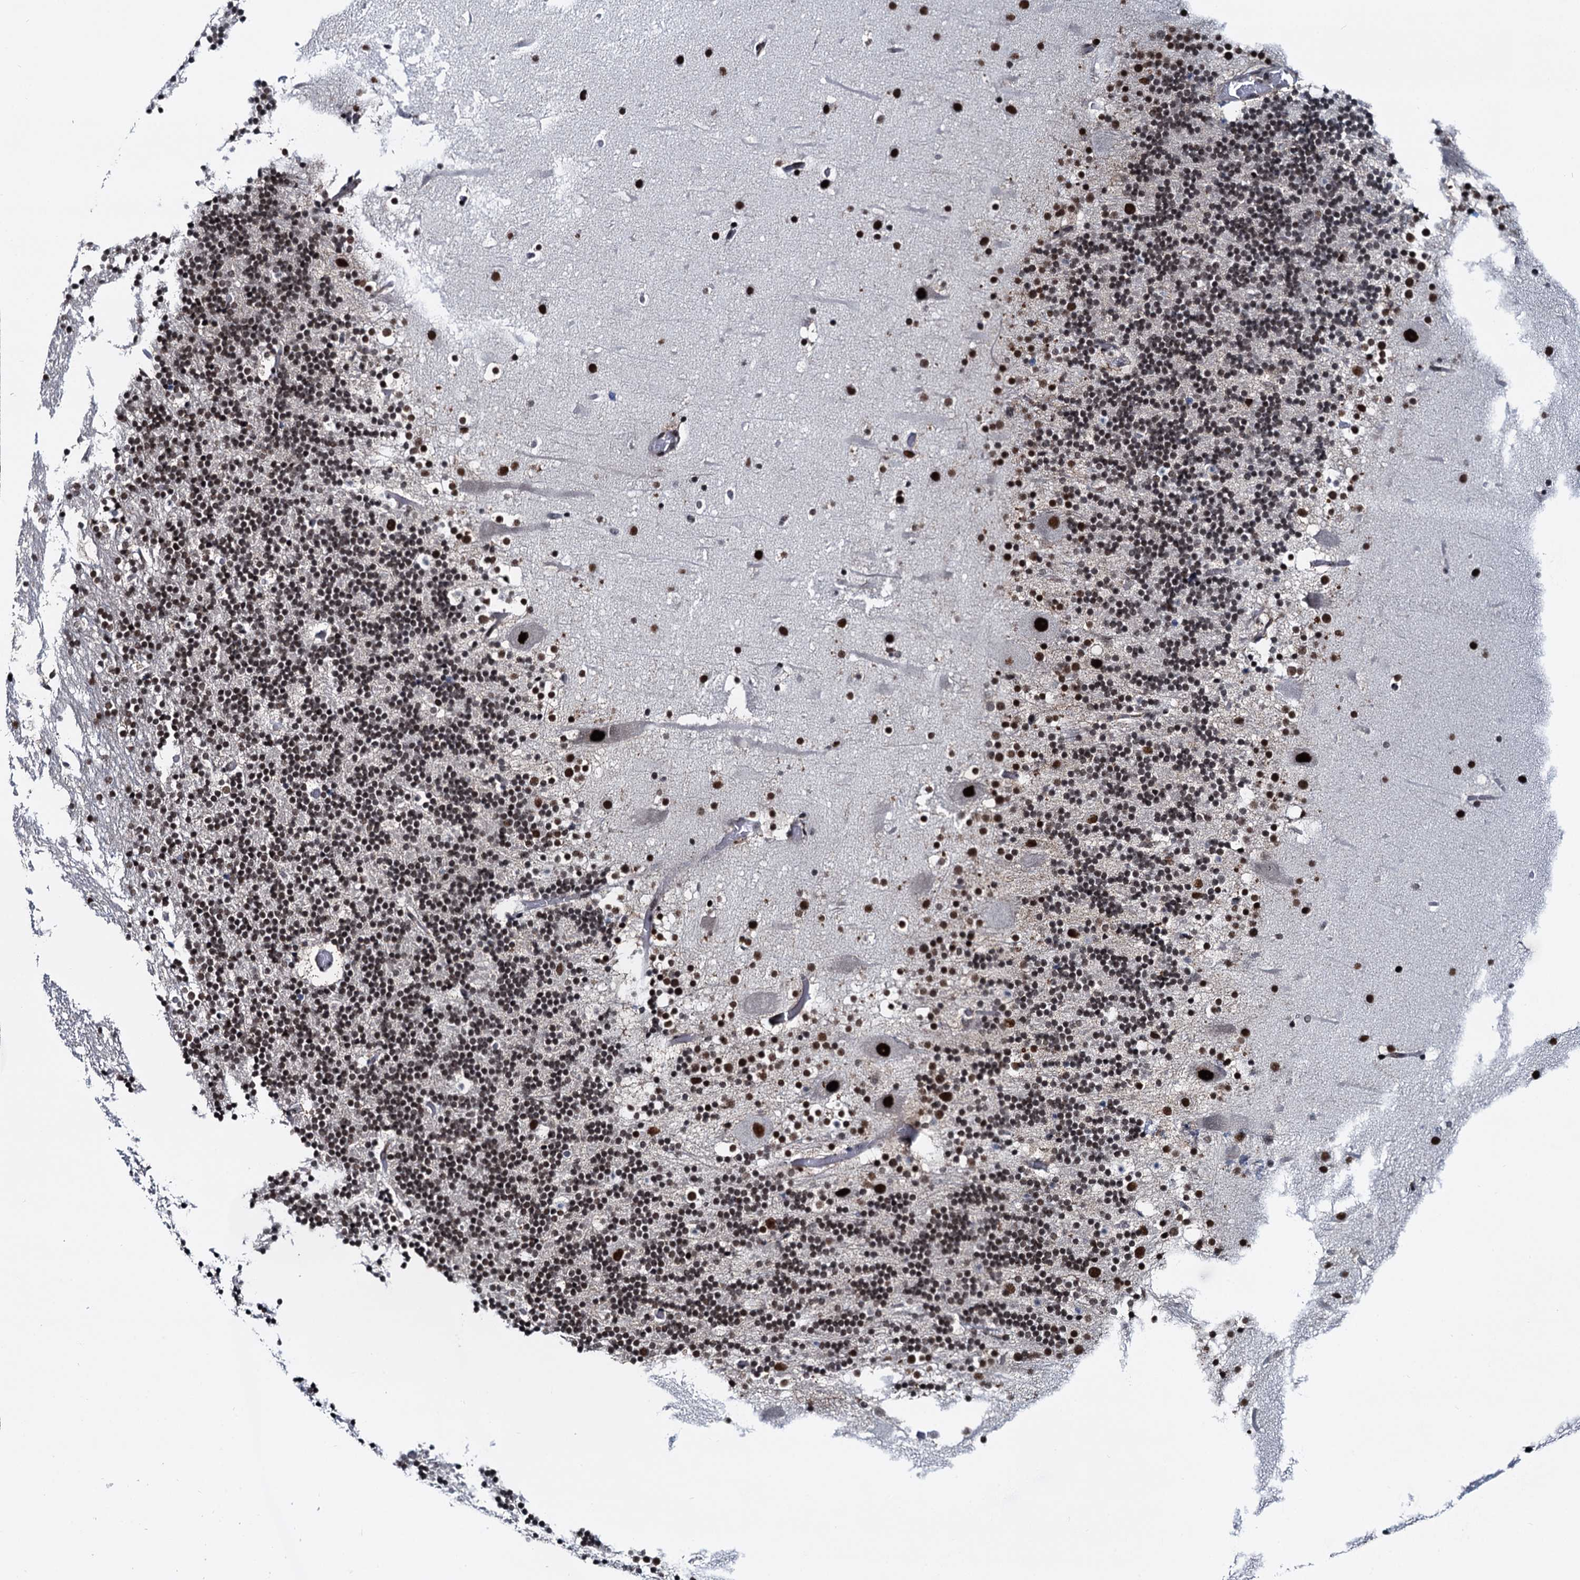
{"staining": {"intensity": "moderate", "quantity": "25%-75%", "location": "nuclear"}, "tissue": "cerebellum", "cell_type": "Cells in granular layer", "image_type": "normal", "snomed": [{"axis": "morphology", "description": "Normal tissue, NOS"}, {"axis": "topography", "description": "Cerebellum"}], "caption": "Cells in granular layer exhibit medium levels of moderate nuclear staining in about 25%-75% of cells in unremarkable cerebellum.", "gene": "RUFY2", "patient": {"sex": "male", "age": 57}}